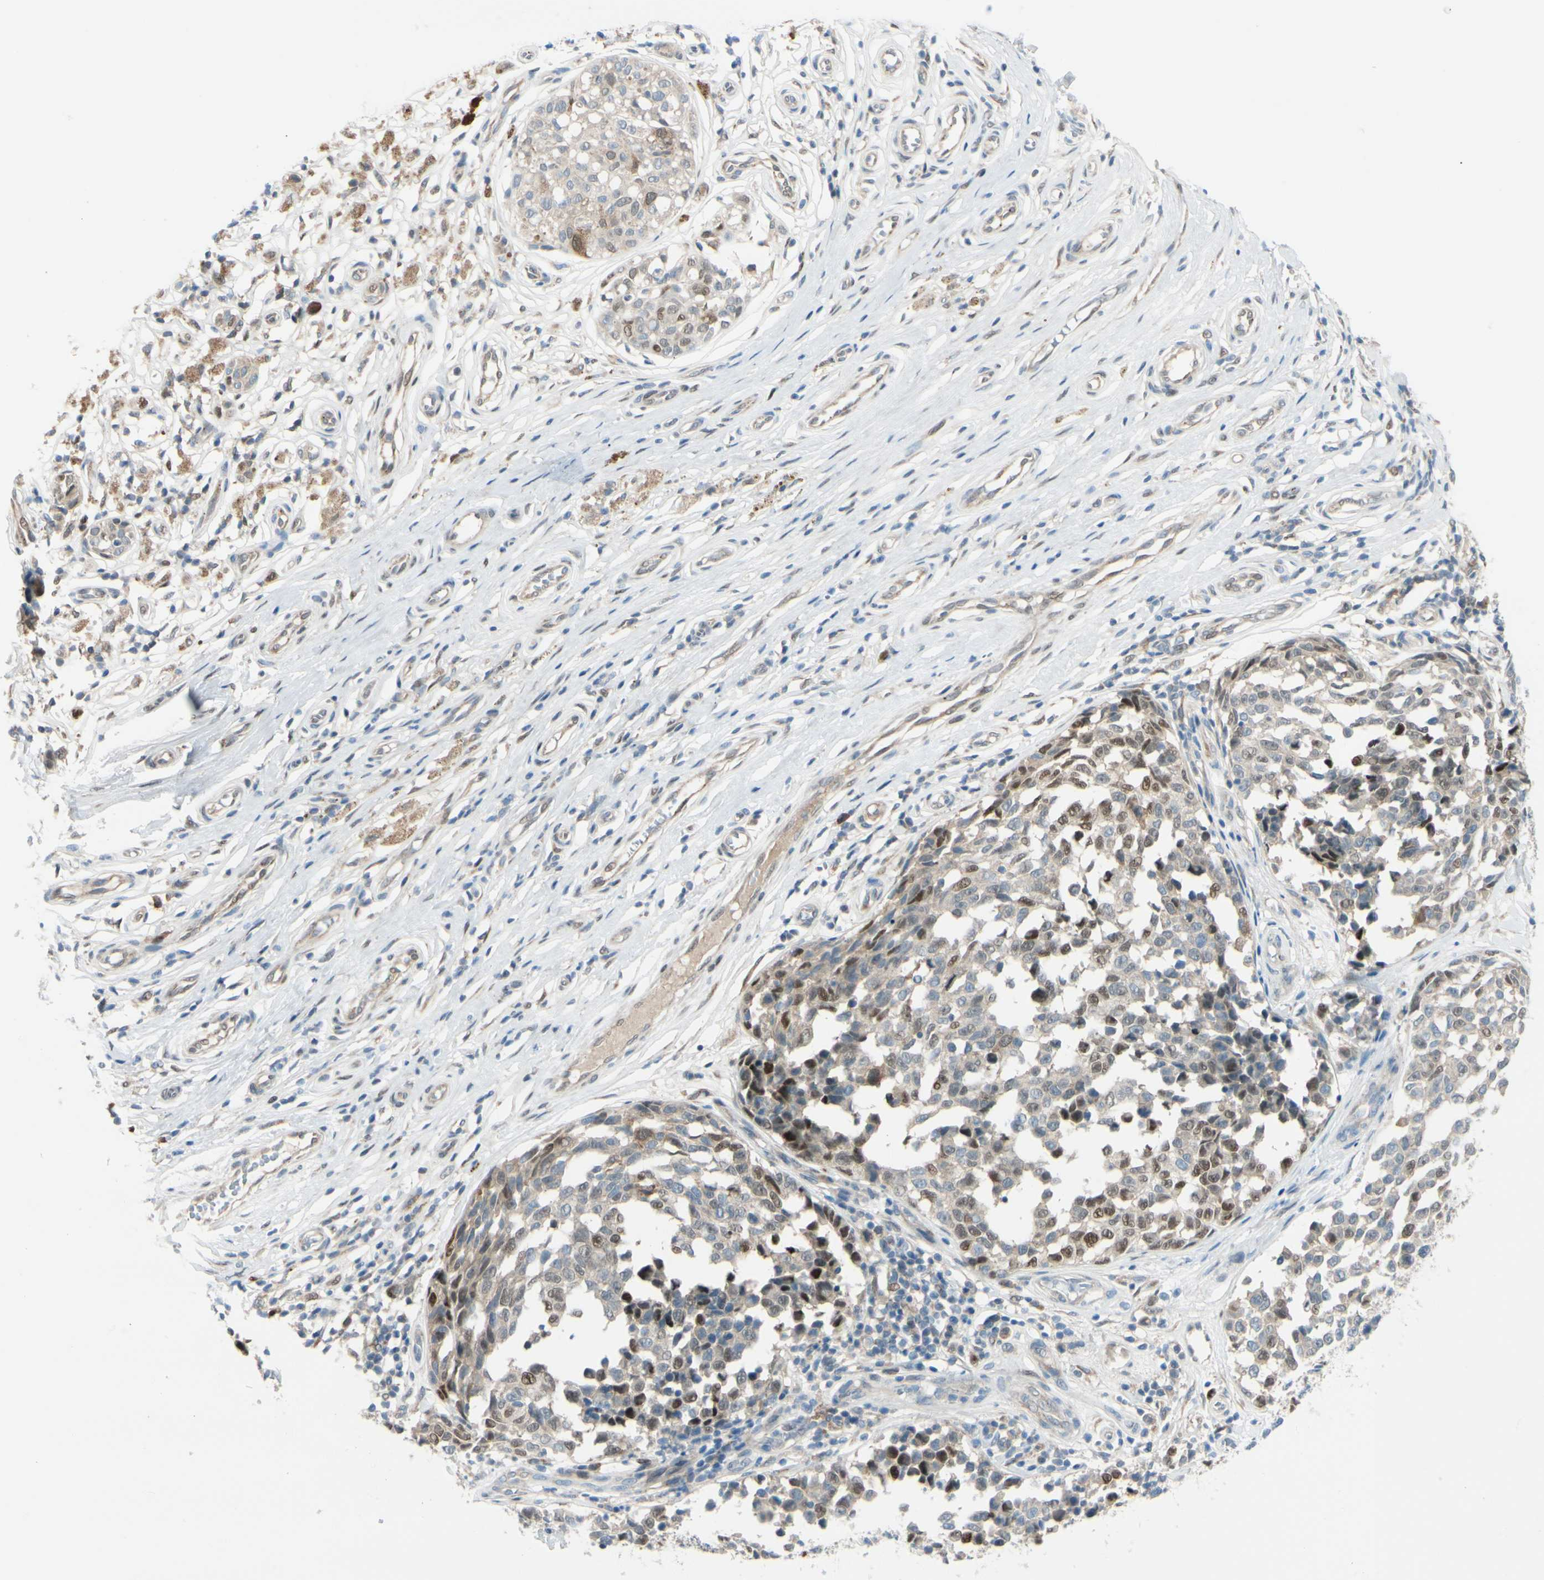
{"staining": {"intensity": "moderate", "quantity": "<25%", "location": "cytoplasmic/membranous,nuclear"}, "tissue": "melanoma", "cell_type": "Tumor cells", "image_type": "cancer", "snomed": [{"axis": "morphology", "description": "Malignant melanoma, NOS"}, {"axis": "topography", "description": "Skin"}], "caption": "Melanoma stained for a protein shows moderate cytoplasmic/membranous and nuclear positivity in tumor cells. (Stains: DAB (3,3'-diaminobenzidine) in brown, nuclei in blue, Microscopy: brightfield microscopy at high magnification).", "gene": "PTTG1", "patient": {"sex": "female", "age": 64}}